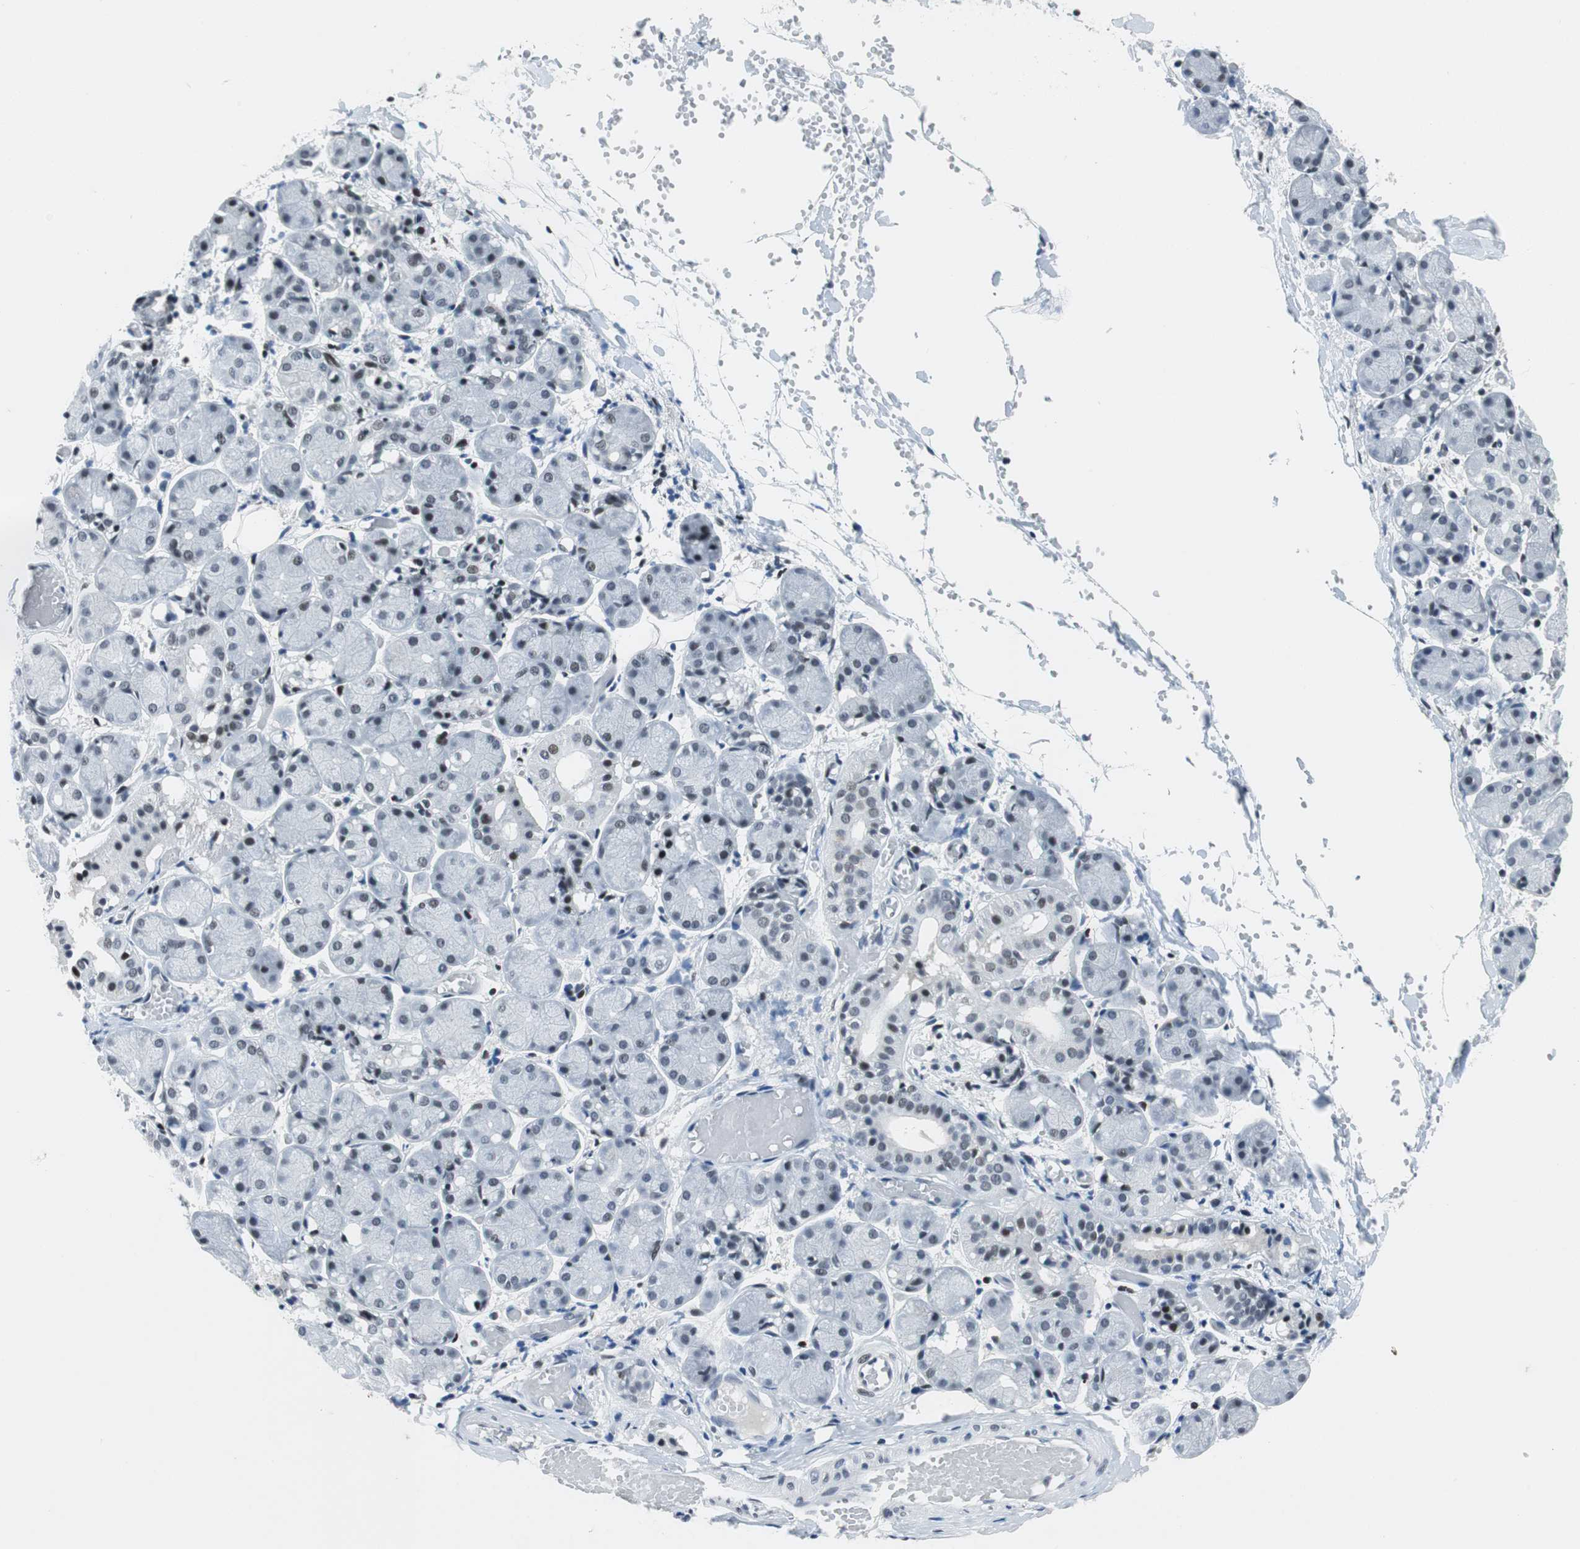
{"staining": {"intensity": "weak", "quantity": "<25%", "location": "nuclear"}, "tissue": "salivary gland", "cell_type": "Glandular cells", "image_type": "normal", "snomed": [{"axis": "morphology", "description": "Normal tissue, NOS"}, {"axis": "topography", "description": "Salivary gland"}], "caption": "Immunohistochemical staining of normal salivary gland exhibits no significant positivity in glandular cells.", "gene": "HDAC3", "patient": {"sex": "female", "age": 24}}